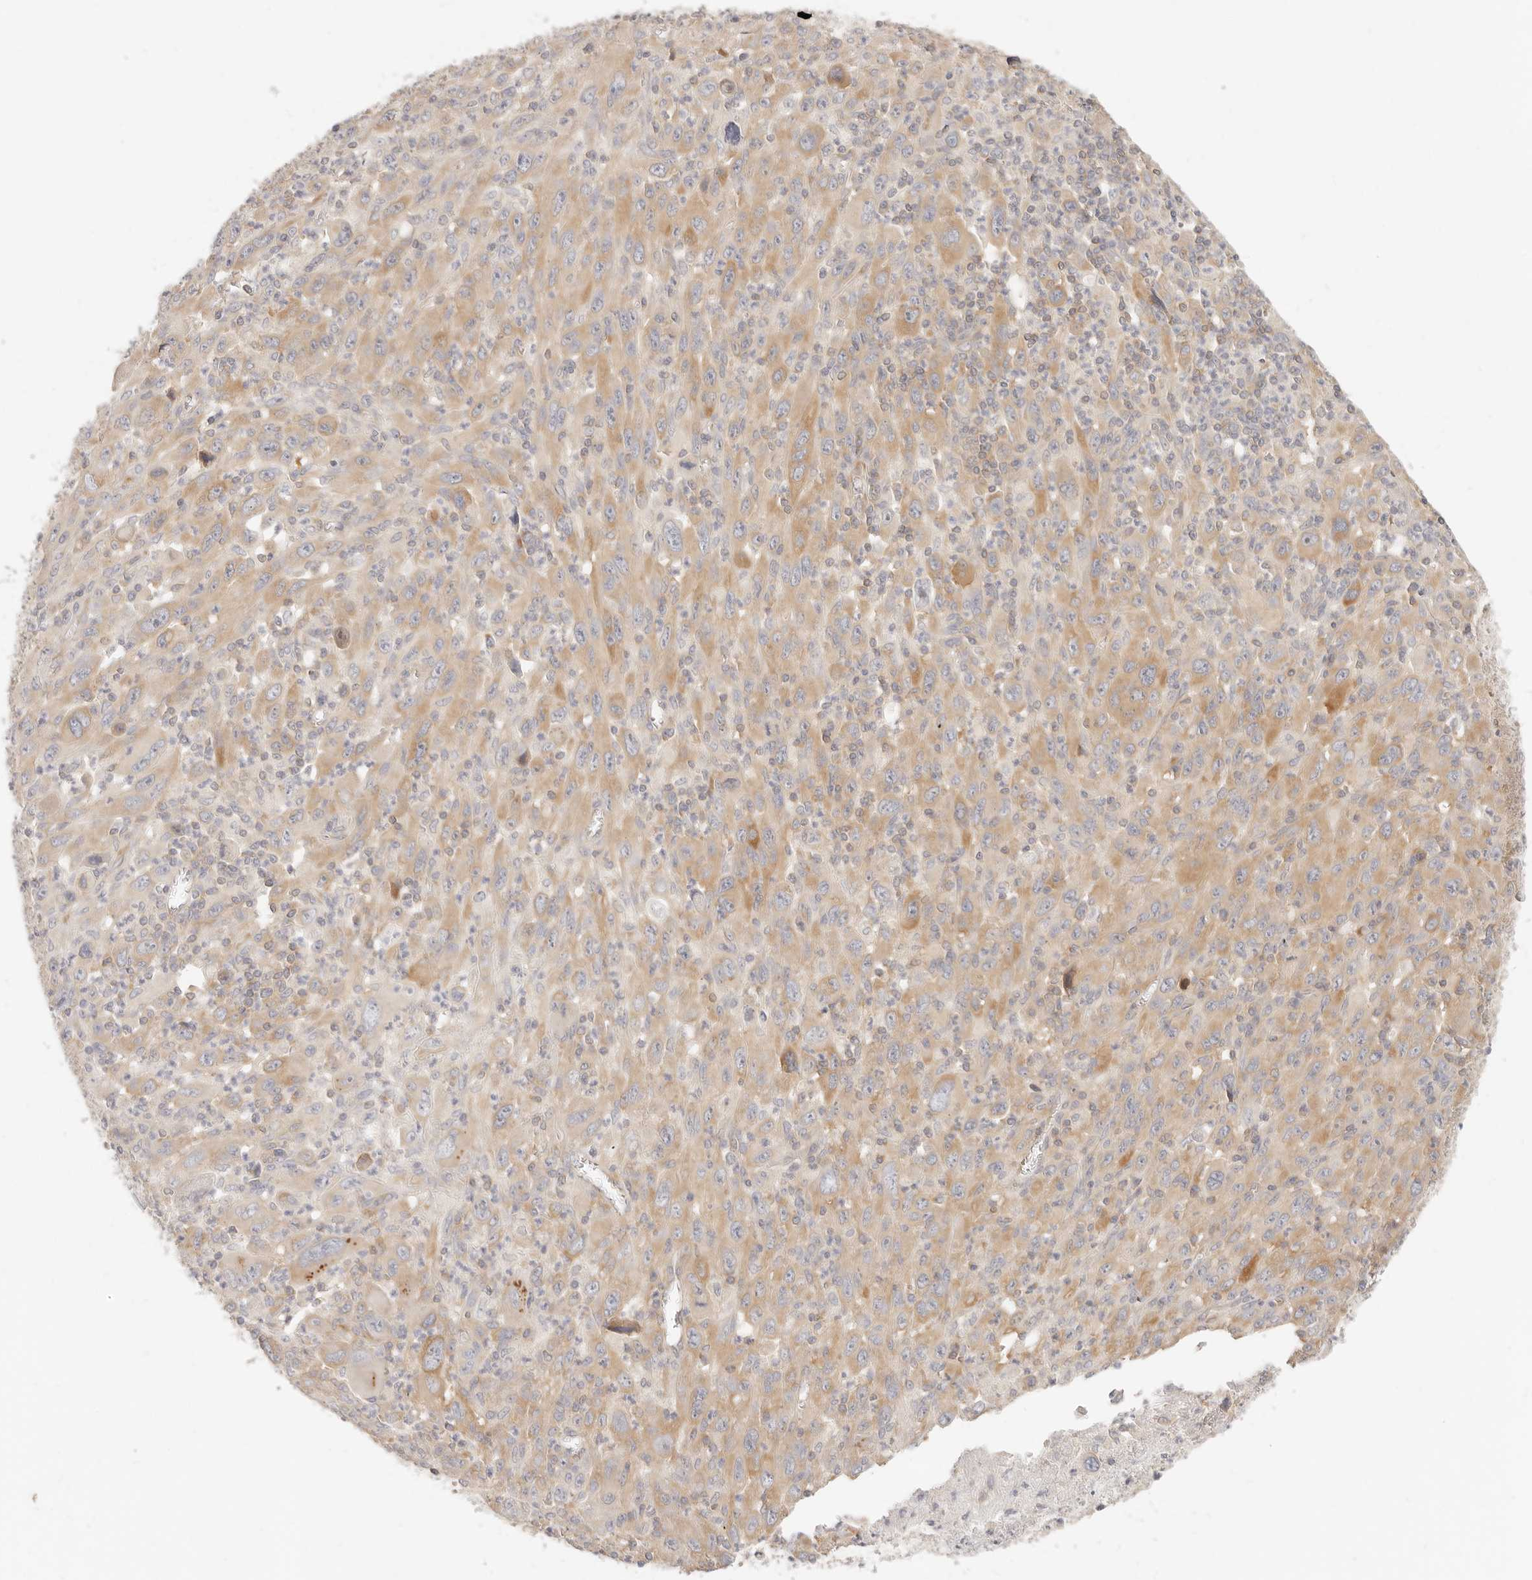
{"staining": {"intensity": "moderate", "quantity": ">75%", "location": "cytoplasmic/membranous"}, "tissue": "melanoma", "cell_type": "Tumor cells", "image_type": "cancer", "snomed": [{"axis": "morphology", "description": "Malignant melanoma, Metastatic site"}, {"axis": "topography", "description": "Skin"}], "caption": "Immunohistochemical staining of human melanoma exhibits medium levels of moderate cytoplasmic/membranous protein staining in approximately >75% of tumor cells. The staining was performed using DAB (3,3'-diaminobenzidine) to visualize the protein expression in brown, while the nuclei were stained in blue with hematoxylin (Magnification: 20x).", "gene": "LTB4R2", "patient": {"sex": "female", "age": 56}}